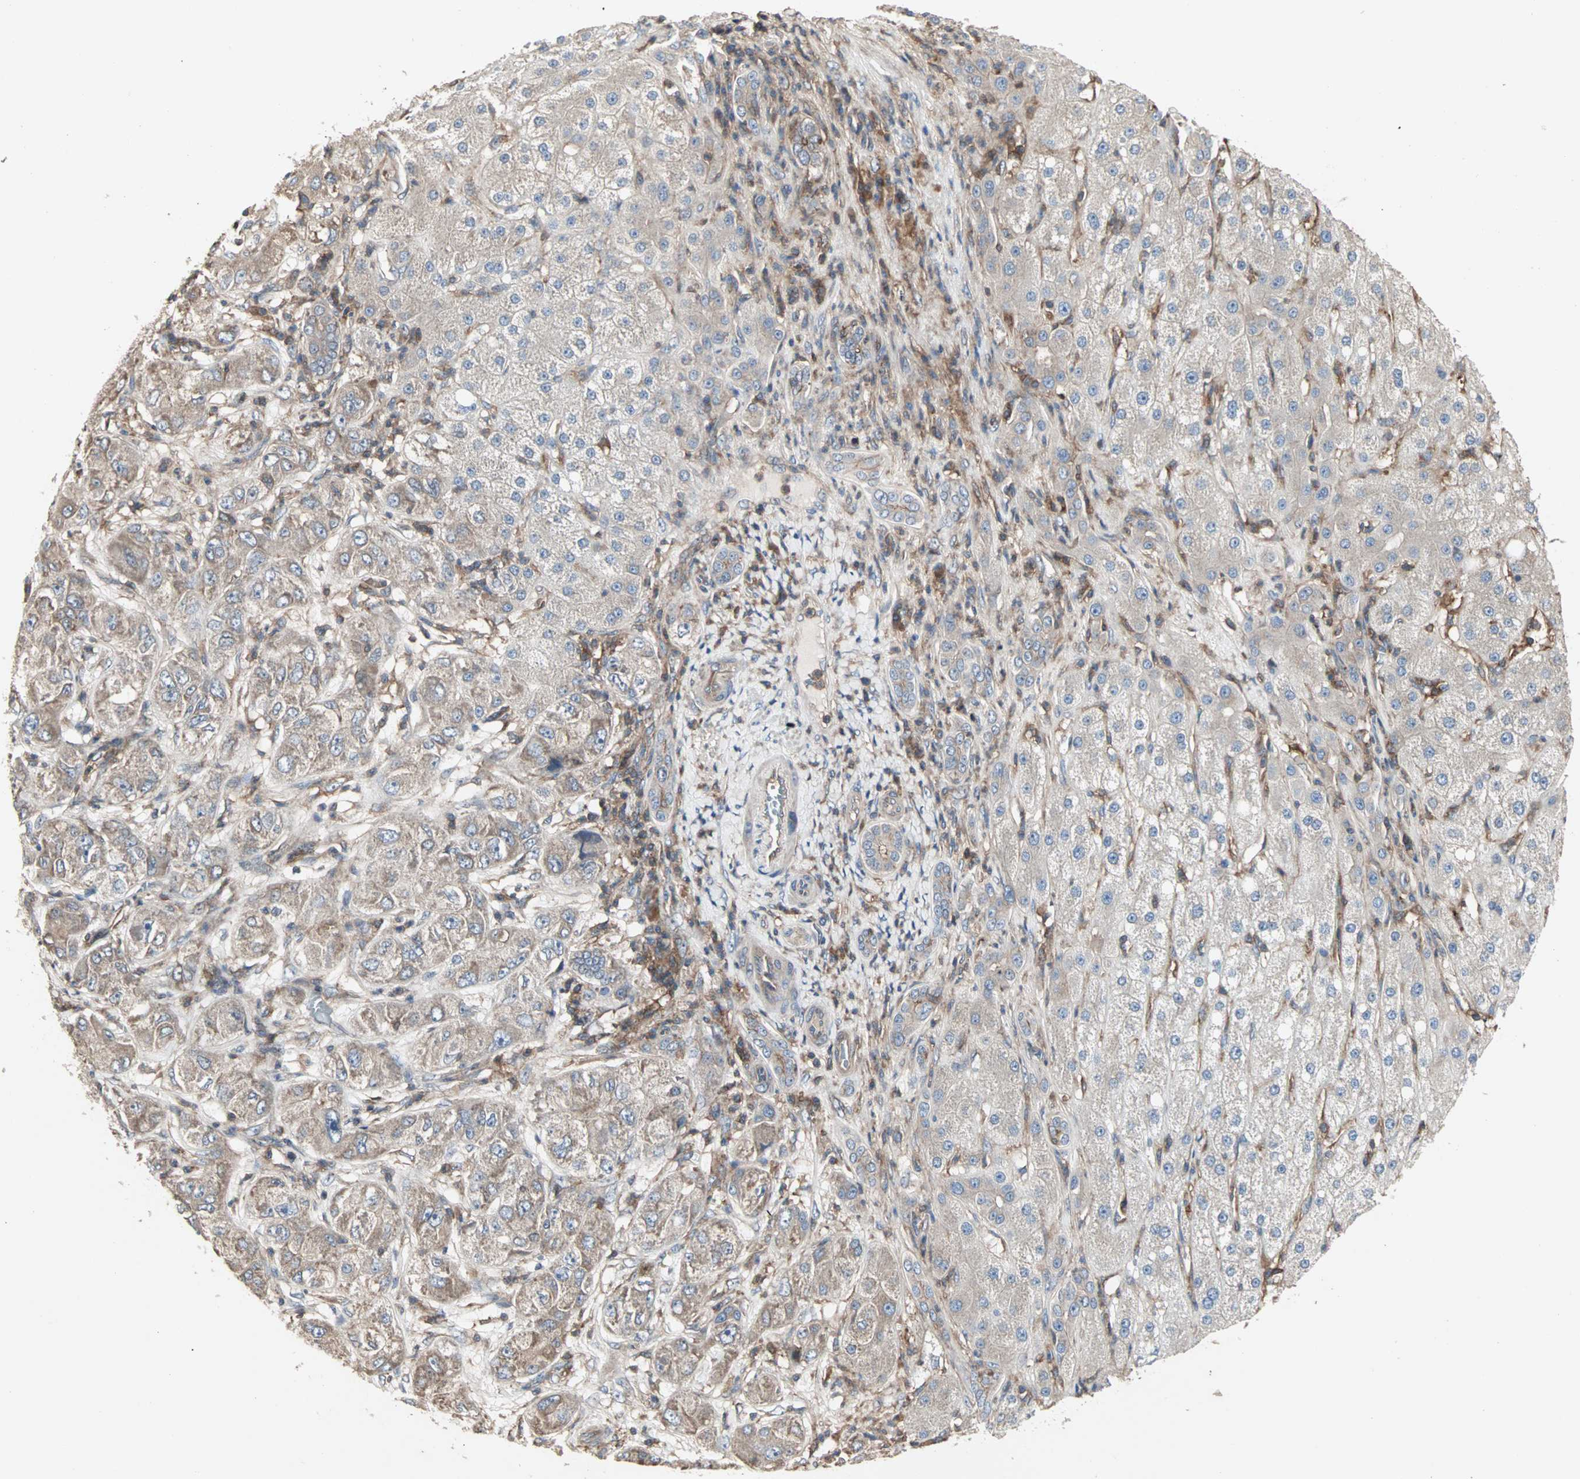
{"staining": {"intensity": "weak", "quantity": ">75%", "location": "cytoplasmic/membranous"}, "tissue": "liver cancer", "cell_type": "Tumor cells", "image_type": "cancer", "snomed": [{"axis": "morphology", "description": "Carcinoma, Hepatocellular, NOS"}, {"axis": "topography", "description": "Liver"}], "caption": "About >75% of tumor cells in human liver hepatocellular carcinoma demonstrate weak cytoplasmic/membranous protein positivity as visualized by brown immunohistochemical staining.", "gene": "GNAI2", "patient": {"sex": "male", "age": 80}}